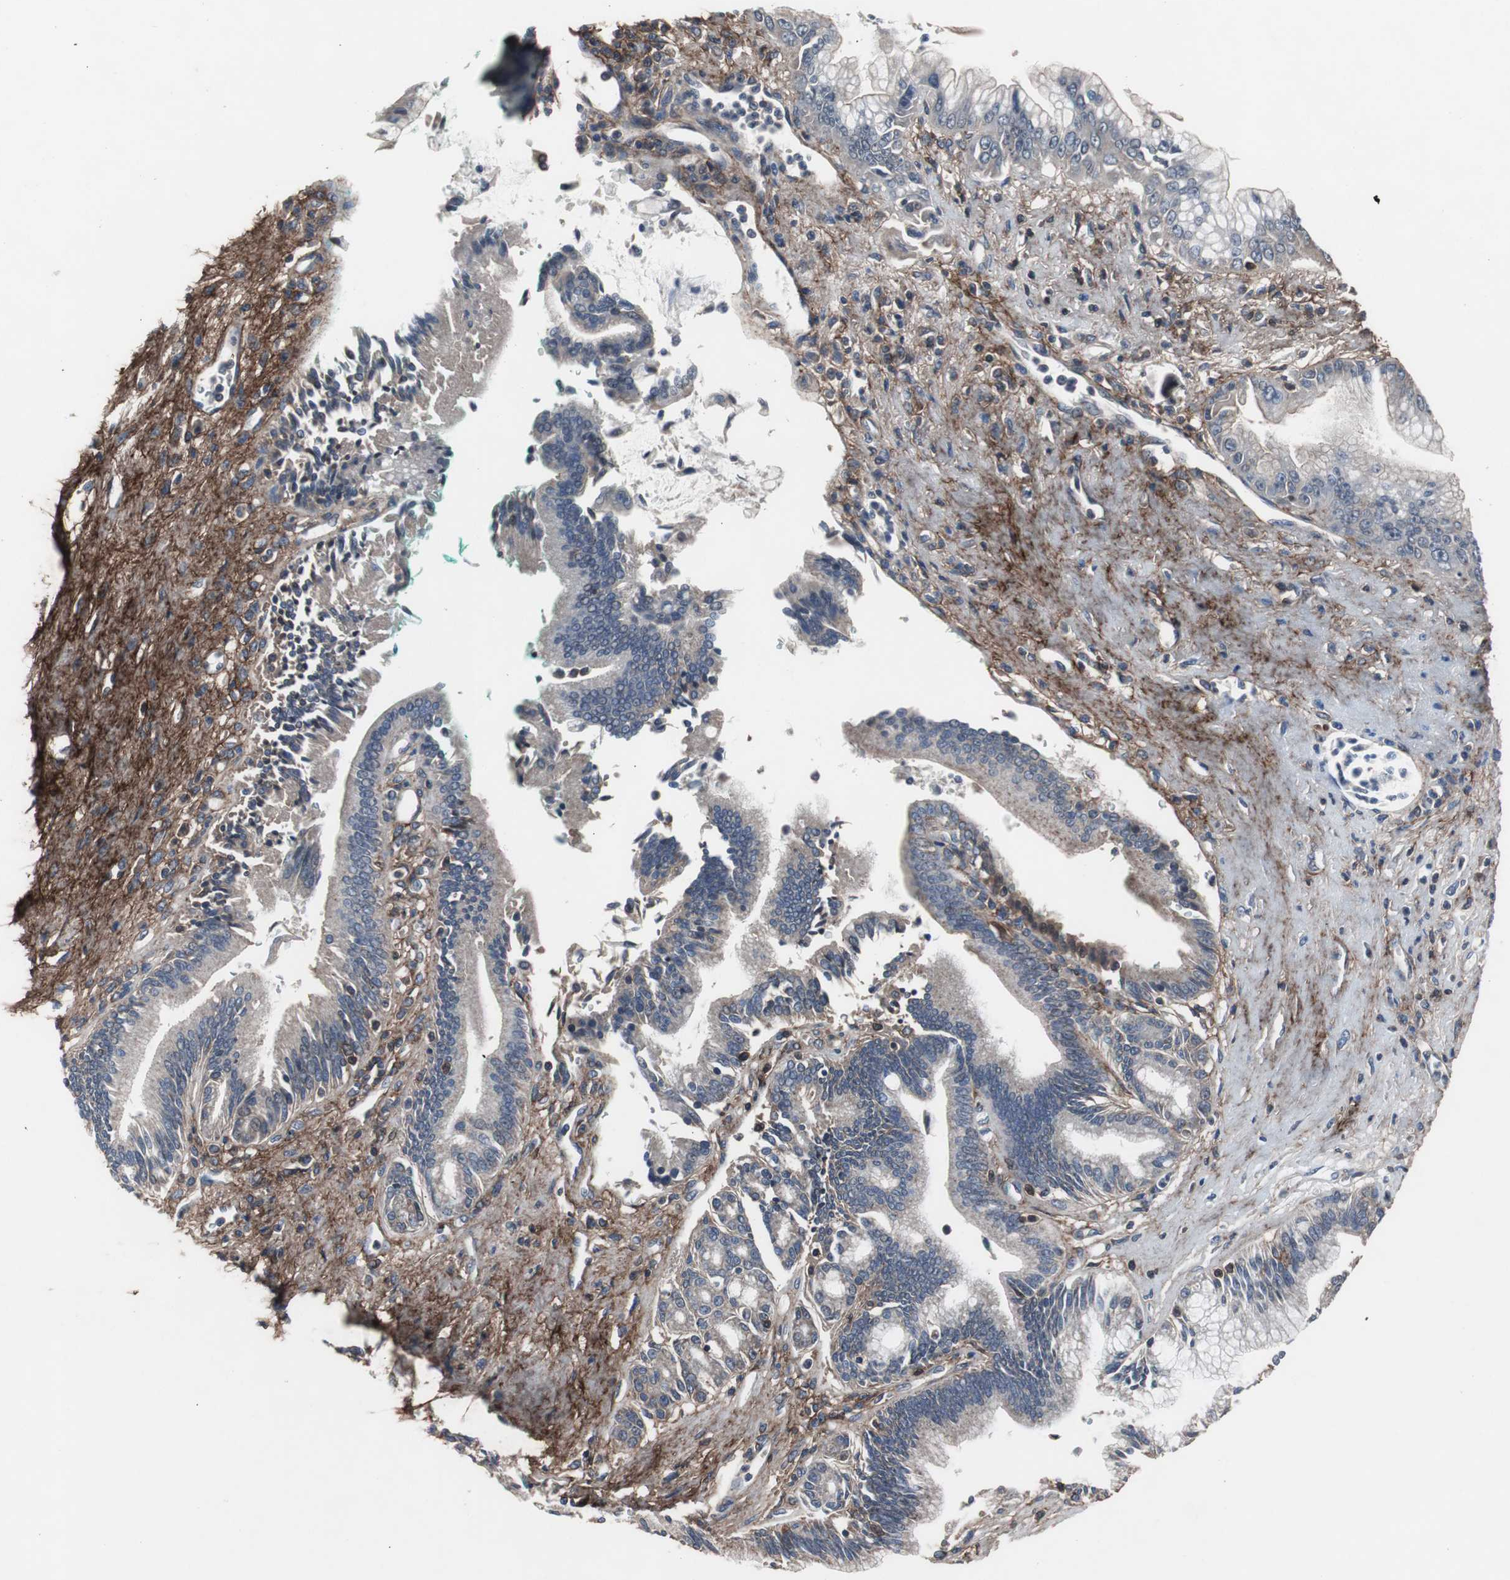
{"staining": {"intensity": "negative", "quantity": "none", "location": "none"}, "tissue": "pancreatic cancer", "cell_type": "Tumor cells", "image_type": "cancer", "snomed": [{"axis": "morphology", "description": "Adenocarcinoma, NOS"}, {"axis": "topography", "description": "Pancreas"}], "caption": "High power microscopy photomicrograph of an immunohistochemistry (IHC) image of adenocarcinoma (pancreatic), revealing no significant expression in tumor cells. Brightfield microscopy of IHC stained with DAB (brown) and hematoxylin (blue), captured at high magnification.", "gene": "COL6A2", "patient": {"sex": "male", "age": 59}}